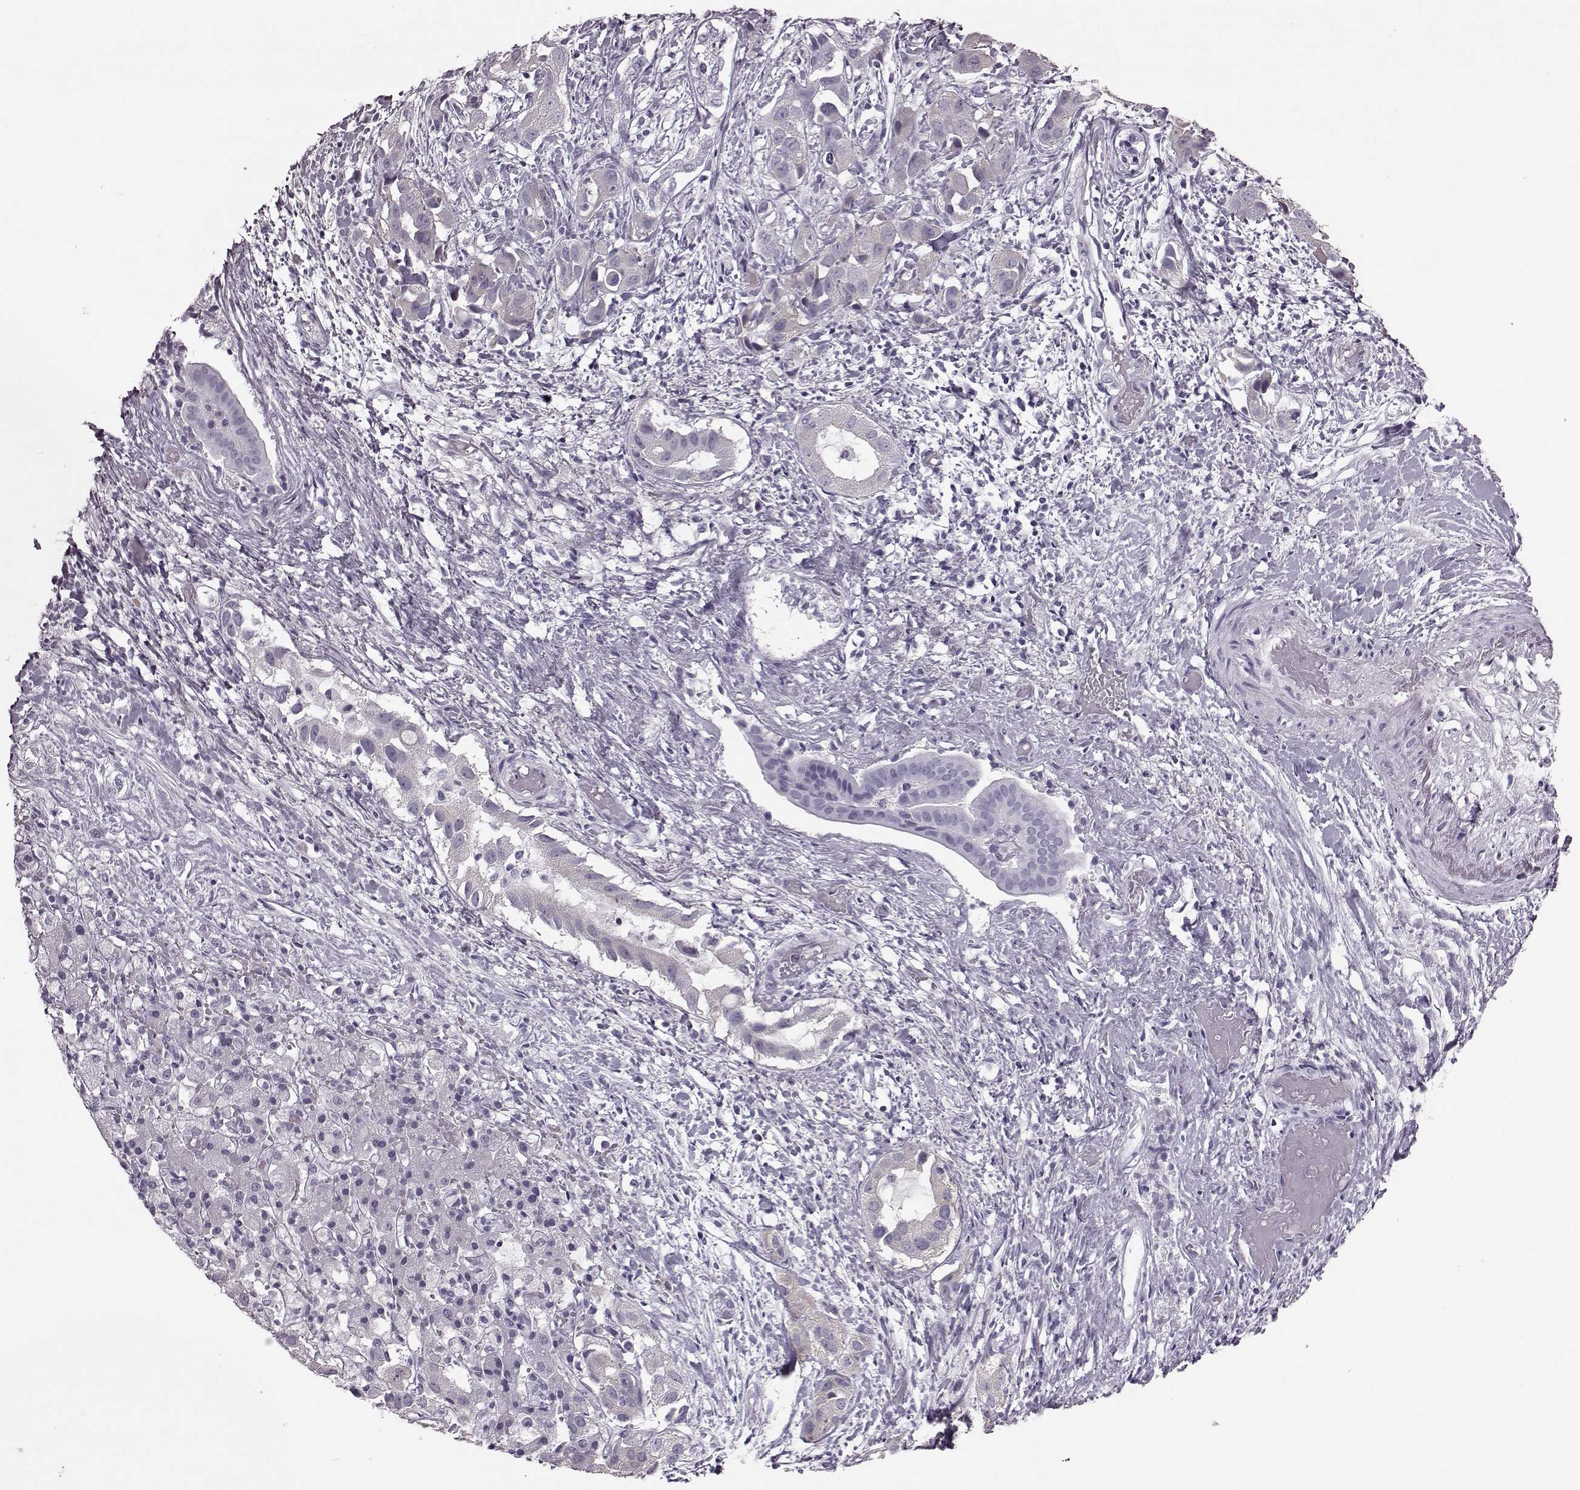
{"staining": {"intensity": "negative", "quantity": "none", "location": "none"}, "tissue": "liver cancer", "cell_type": "Tumor cells", "image_type": "cancer", "snomed": [{"axis": "morphology", "description": "Cholangiocarcinoma"}, {"axis": "topography", "description": "Liver"}], "caption": "Tumor cells are negative for brown protein staining in liver cancer.", "gene": "JSRP1", "patient": {"sex": "female", "age": 52}}